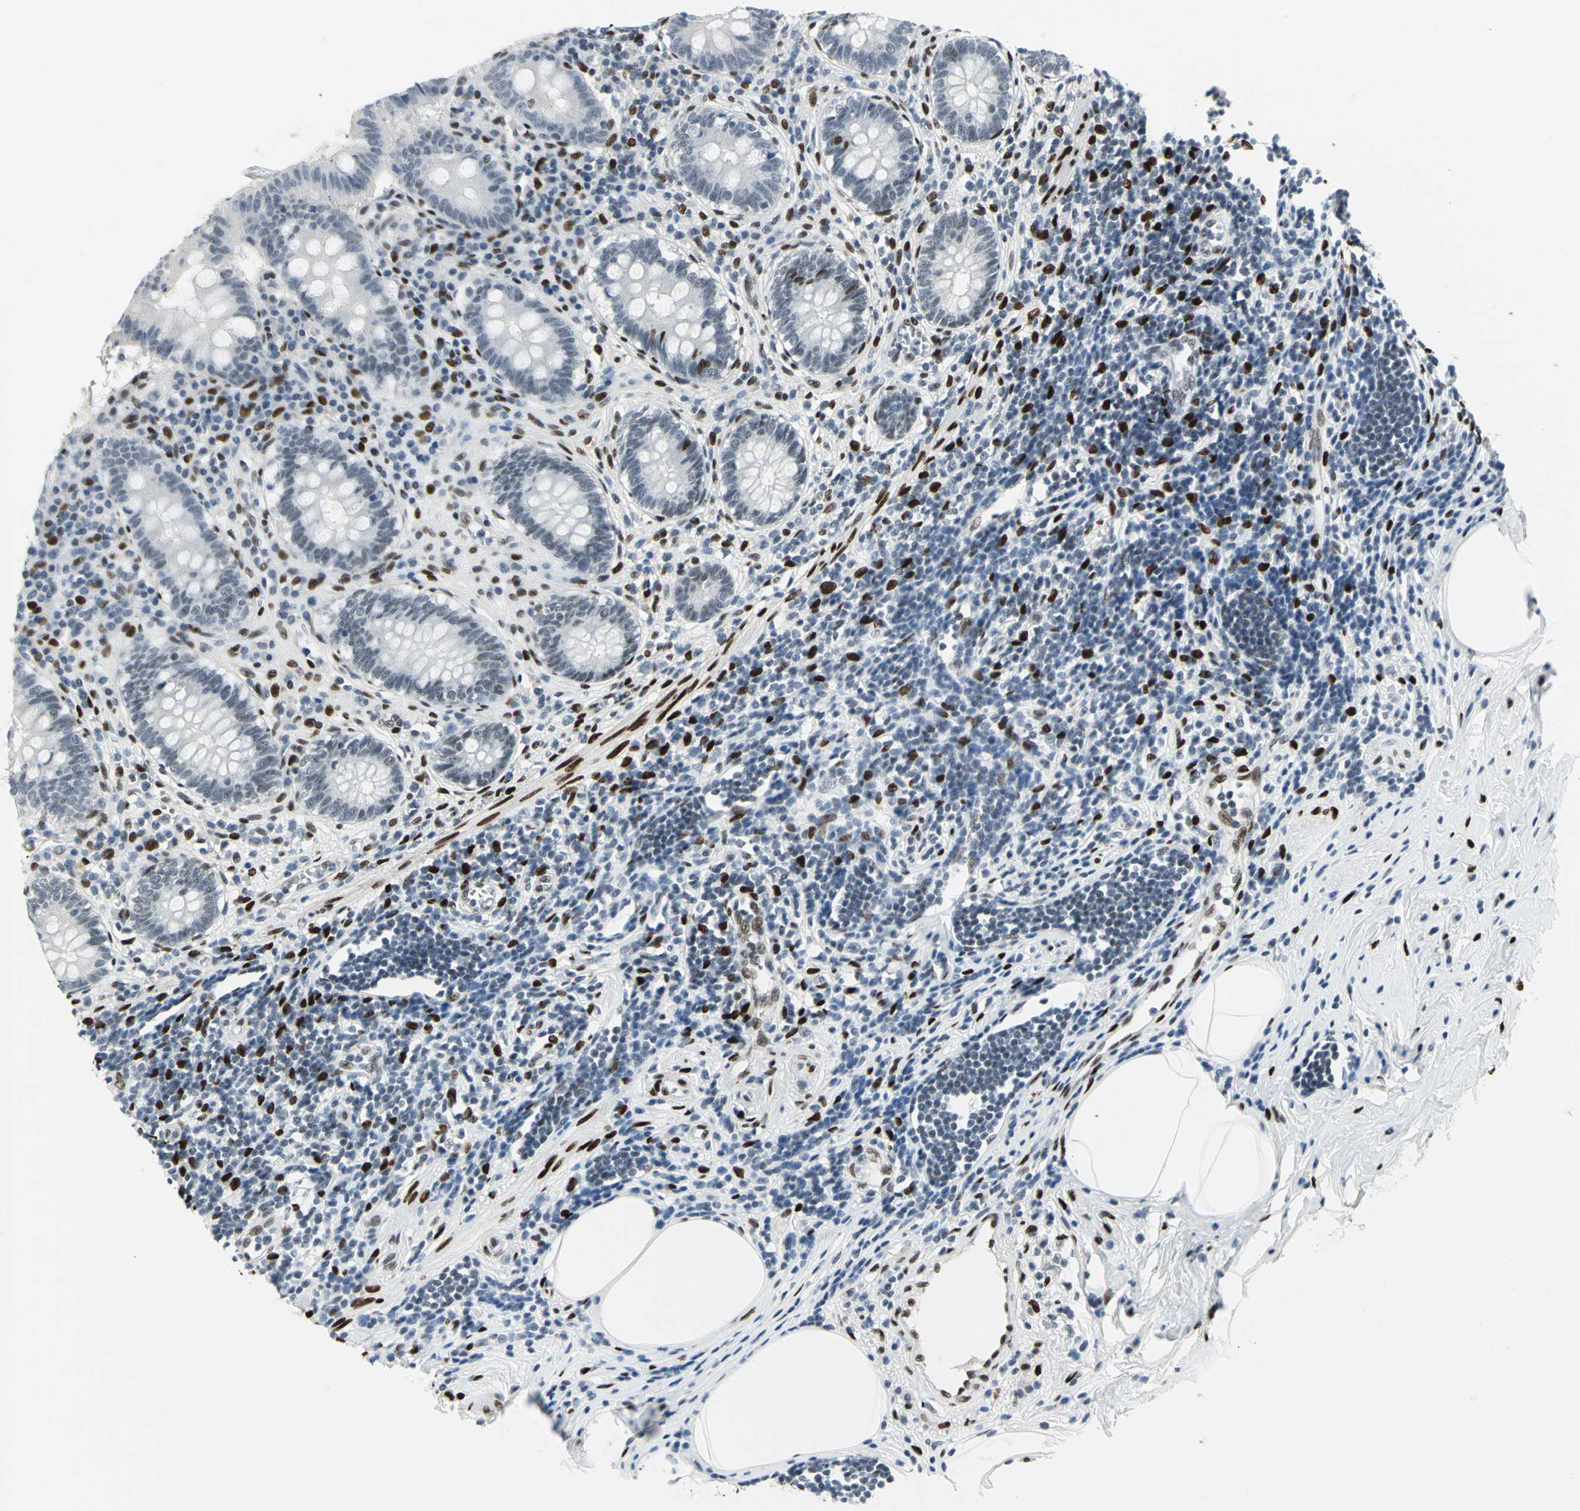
{"staining": {"intensity": "negative", "quantity": "none", "location": "none"}, "tissue": "appendix", "cell_type": "Glandular cells", "image_type": "normal", "snomed": [{"axis": "morphology", "description": "Normal tissue, NOS"}, {"axis": "topography", "description": "Appendix"}], "caption": "Protein analysis of unremarkable appendix exhibits no significant positivity in glandular cells. The staining was performed using DAB (3,3'-diaminobenzidine) to visualize the protein expression in brown, while the nuclei were stained in blue with hematoxylin (Magnification: 20x).", "gene": "MEIS2", "patient": {"sex": "female", "age": 50}}